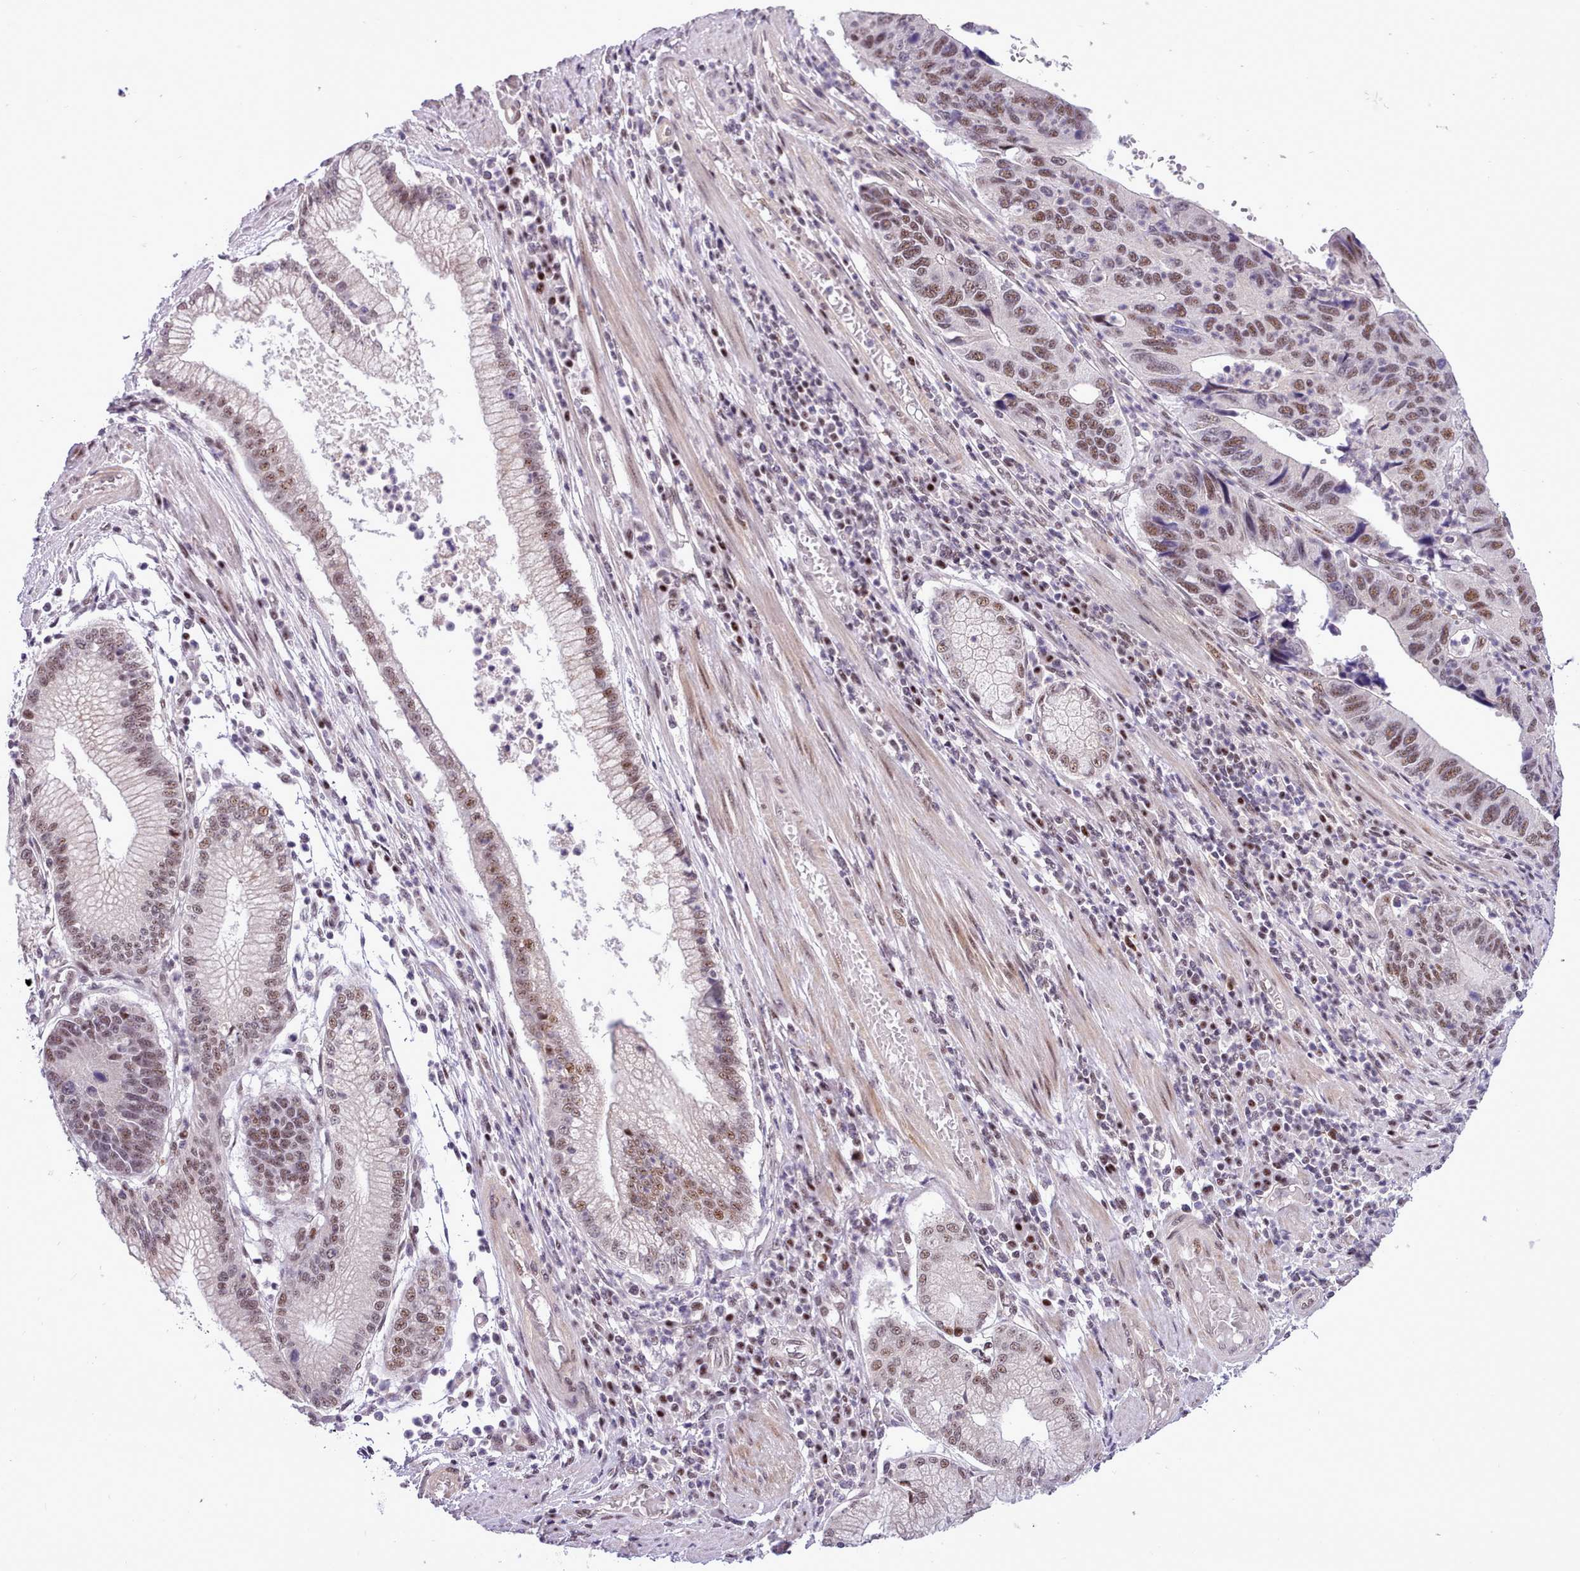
{"staining": {"intensity": "moderate", "quantity": ">75%", "location": "nuclear"}, "tissue": "stomach cancer", "cell_type": "Tumor cells", "image_type": "cancer", "snomed": [{"axis": "morphology", "description": "Adenocarcinoma, NOS"}, {"axis": "topography", "description": "Stomach"}], "caption": "An immunohistochemistry (IHC) image of neoplastic tissue is shown. Protein staining in brown labels moderate nuclear positivity in stomach cancer within tumor cells.", "gene": "HOXB7", "patient": {"sex": "male", "age": 59}}